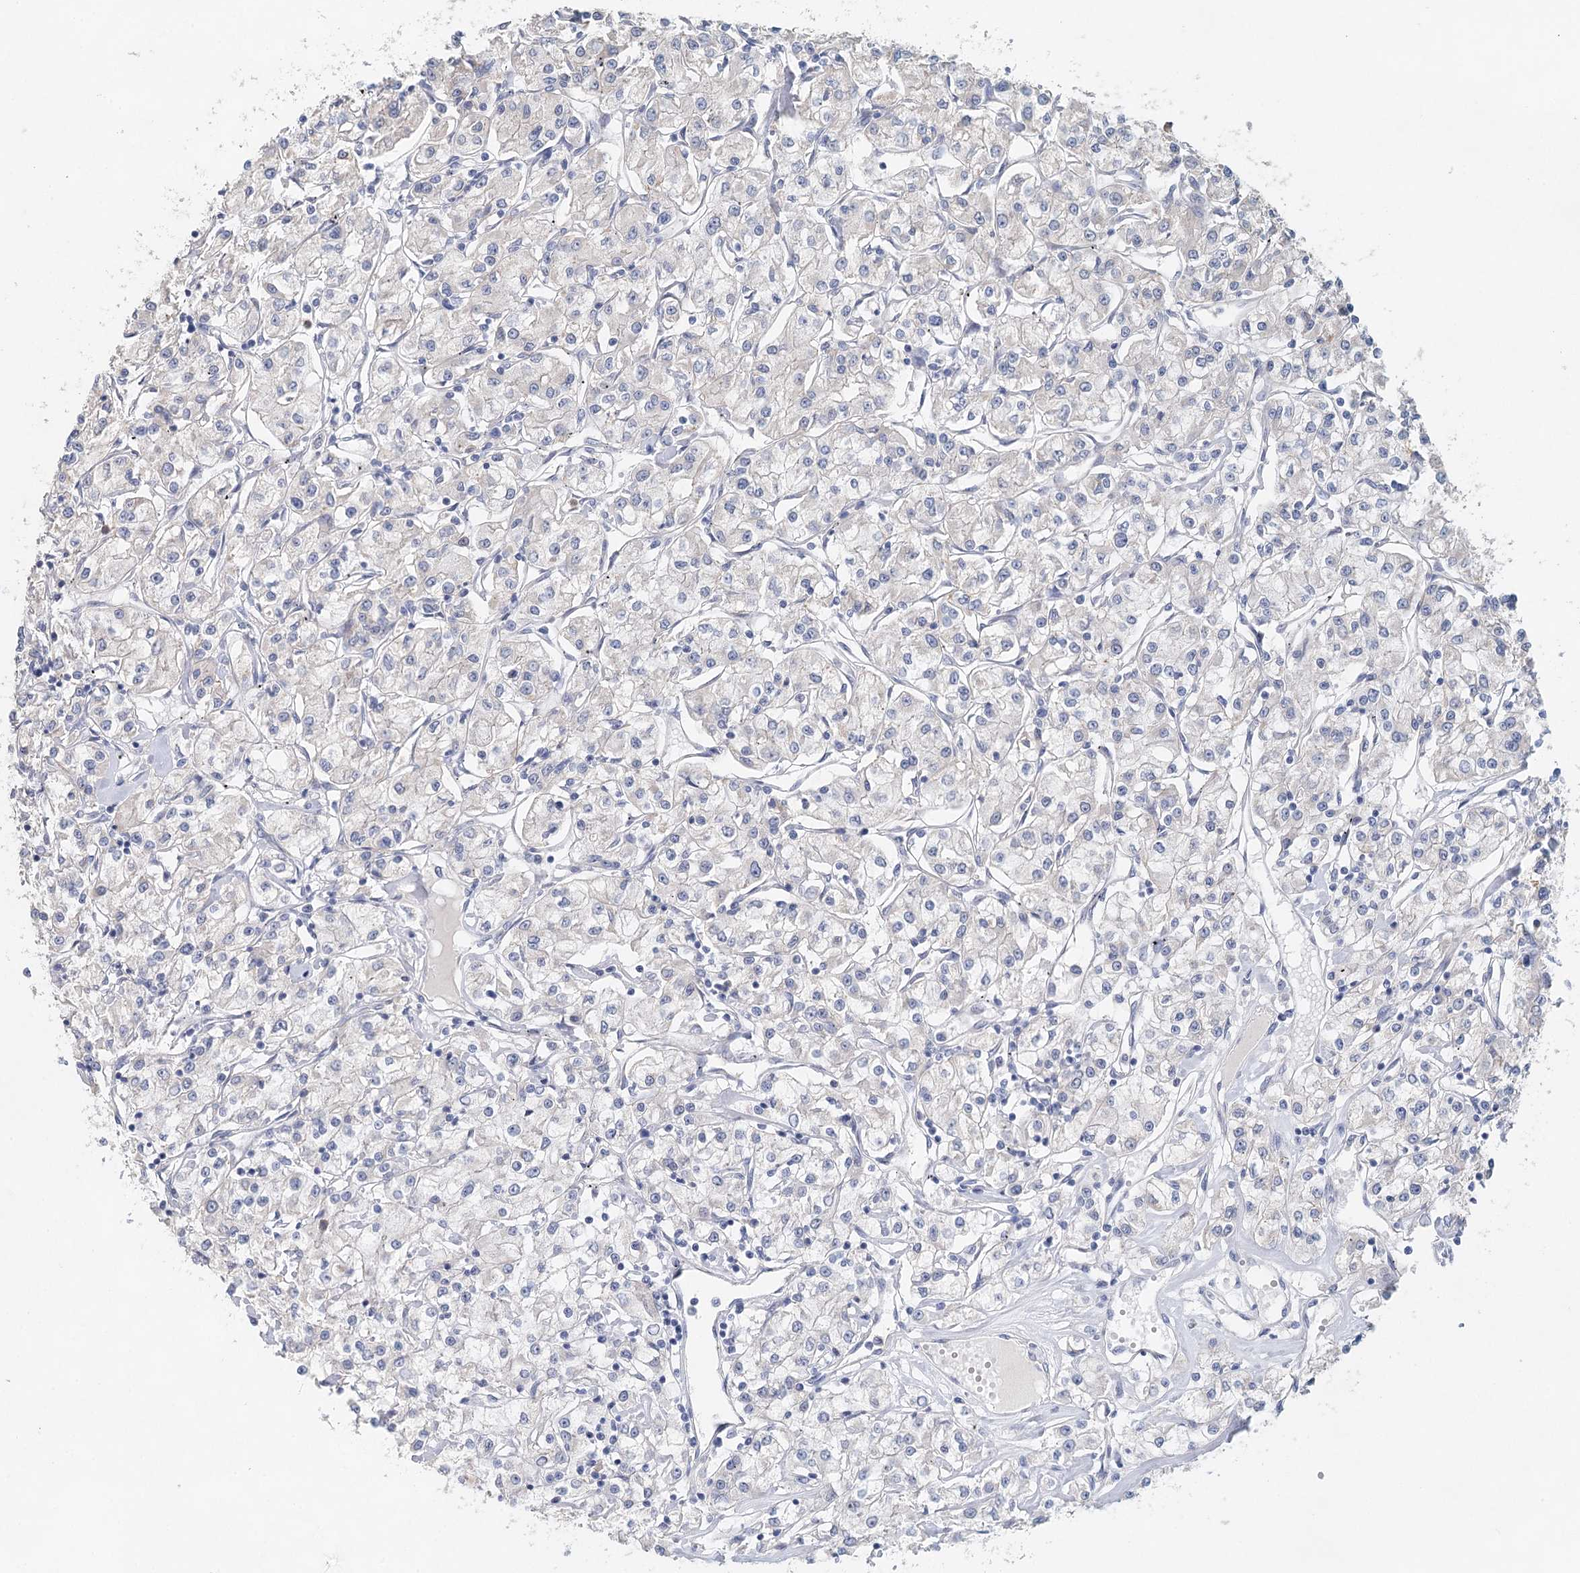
{"staining": {"intensity": "negative", "quantity": "none", "location": "none"}, "tissue": "renal cancer", "cell_type": "Tumor cells", "image_type": "cancer", "snomed": [{"axis": "morphology", "description": "Adenocarcinoma, NOS"}, {"axis": "topography", "description": "Kidney"}], "caption": "Tumor cells show no significant positivity in renal cancer (adenocarcinoma). Brightfield microscopy of immunohistochemistry stained with DAB (brown) and hematoxylin (blue), captured at high magnification.", "gene": "MYL6B", "patient": {"sex": "female", "age": 59}}